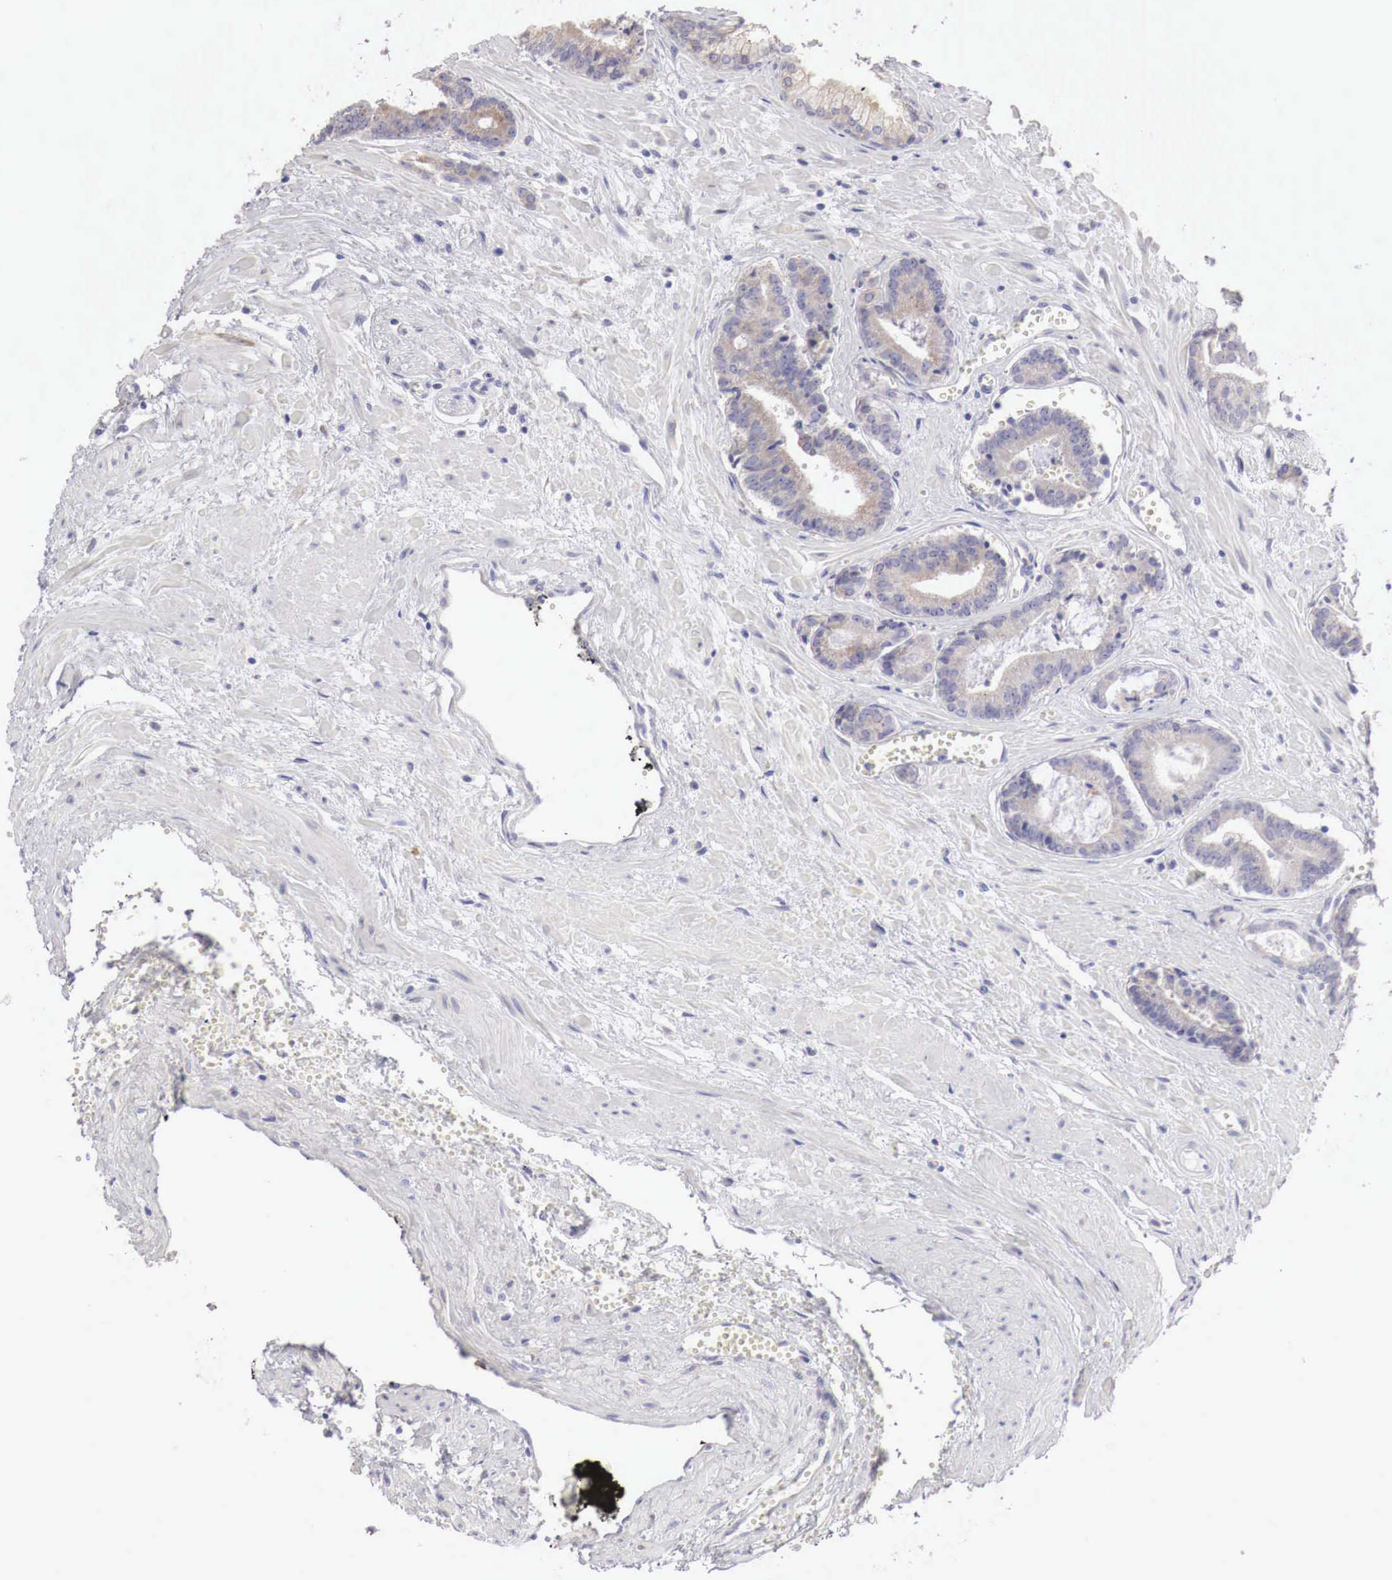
{"staining": {"intensity": "weak", "quantity": "25%-75%", "location": "cytoplasmic/membranous"}, "tissue": "prostate cancer", "cell_type": "Tumor cells", "image_type": "cancer", "snomed": [{"axis": "morphology", "description": "Adenocarcinoma, High grade"}, {"axis": "topography", "description": "Prostate"}], "caption": "Immunohistochemical staining of prostate cancer (high-grade adenocarcinoma) exhibits weak cytoplasmic/membranous protein staining in about 25%-75% of tumor cells. Nuclei are stained in blue.", "gene": "NSDHL", "patient": {"sex": "male", "age": 56}}